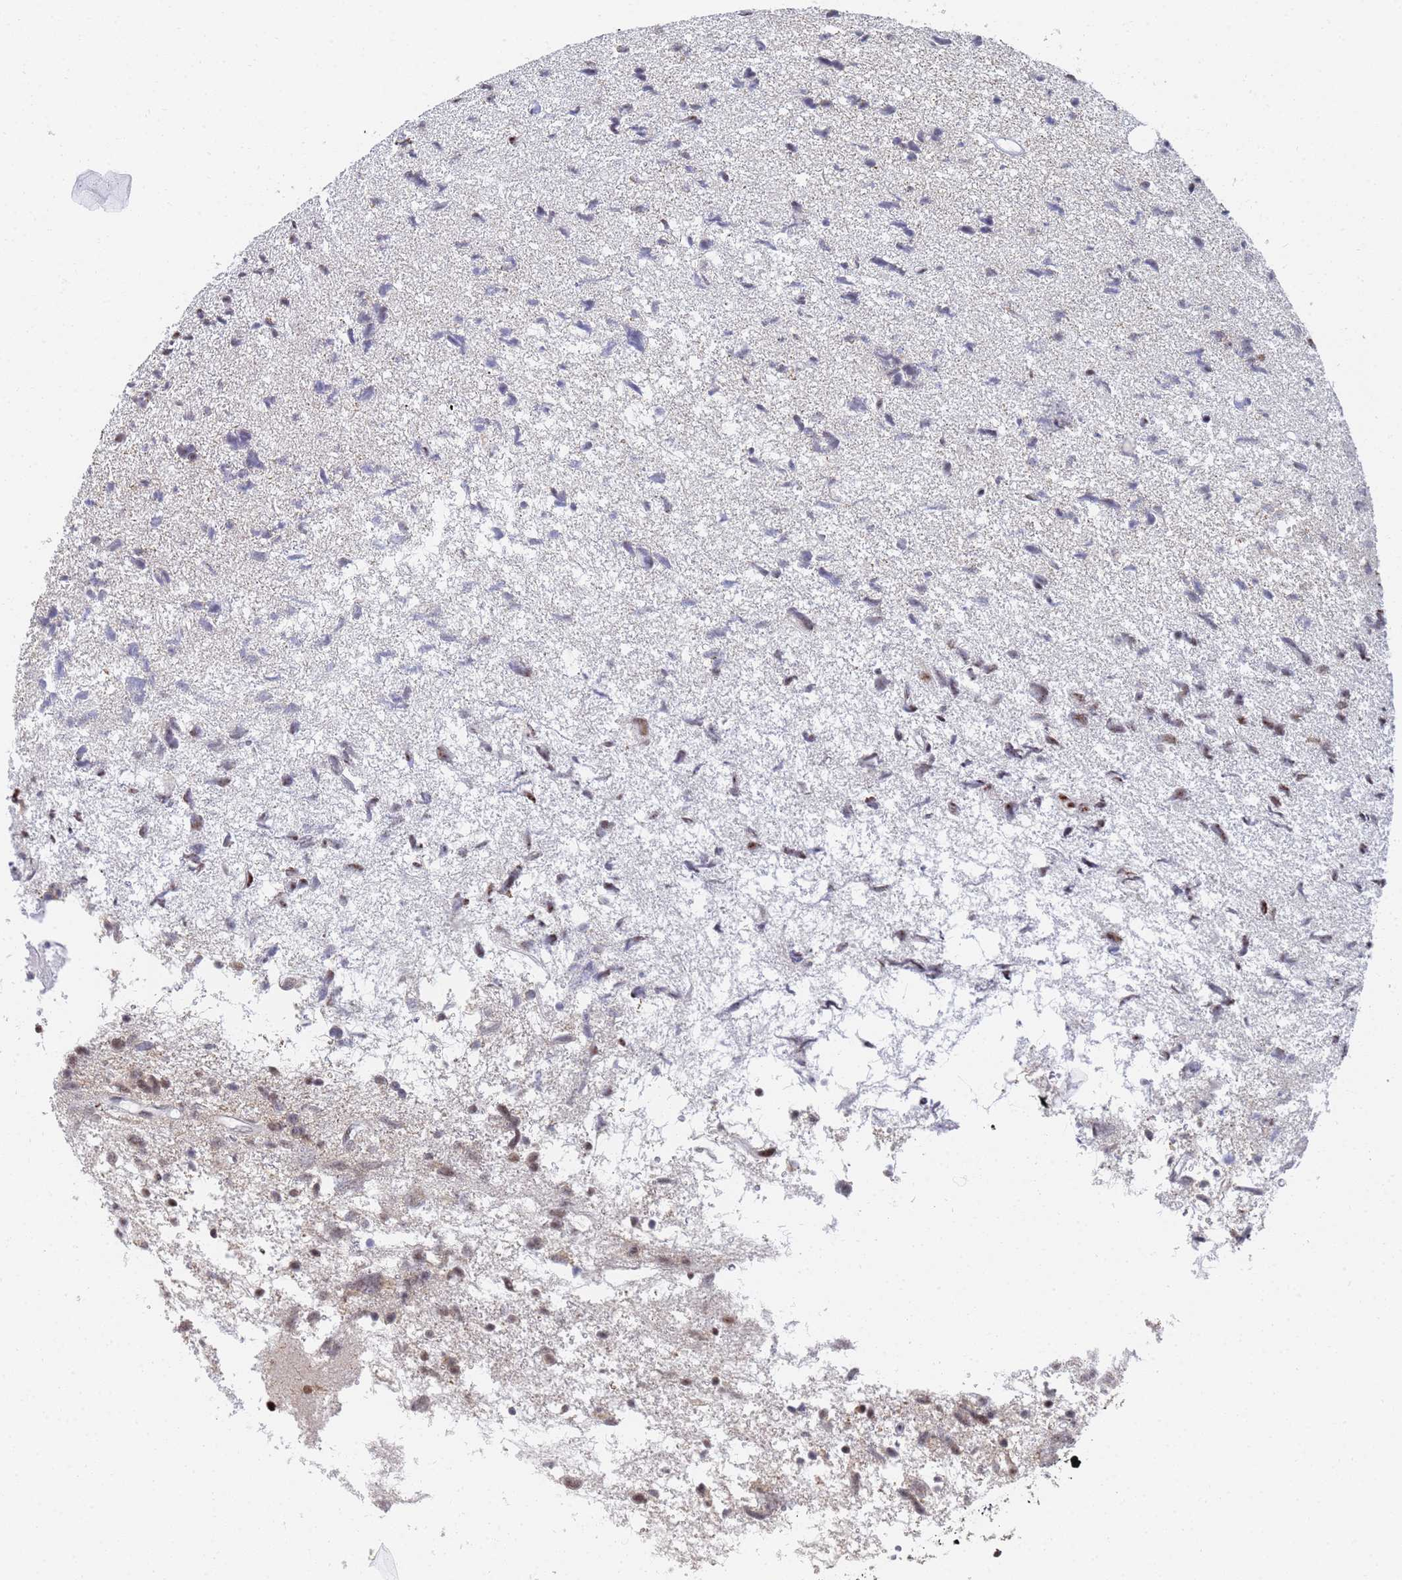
{"staining": {"intensity": "moderate", "quantity": "25%-75%", "location": "nuclear"}, "tissue": "glioma", "cell_type": "Tumor cells", "image_type": "cancer", "snomed": [{"axis": "morphology", "description": "Glioma, malignant, High grade"}, {"axis": "topography", "description": "Brain"}], "caption": "IHC (DAB) staining of glioma shows moderate nuclear protein positivity in approximately 25%-75% of tumor cells. (DAB (3,3'-diaminobenzidine) = brown stain, brightfield microscopy at high magnification).", "gene": "AP5Z1", "patient": {"sex": "female", "age": 59}}